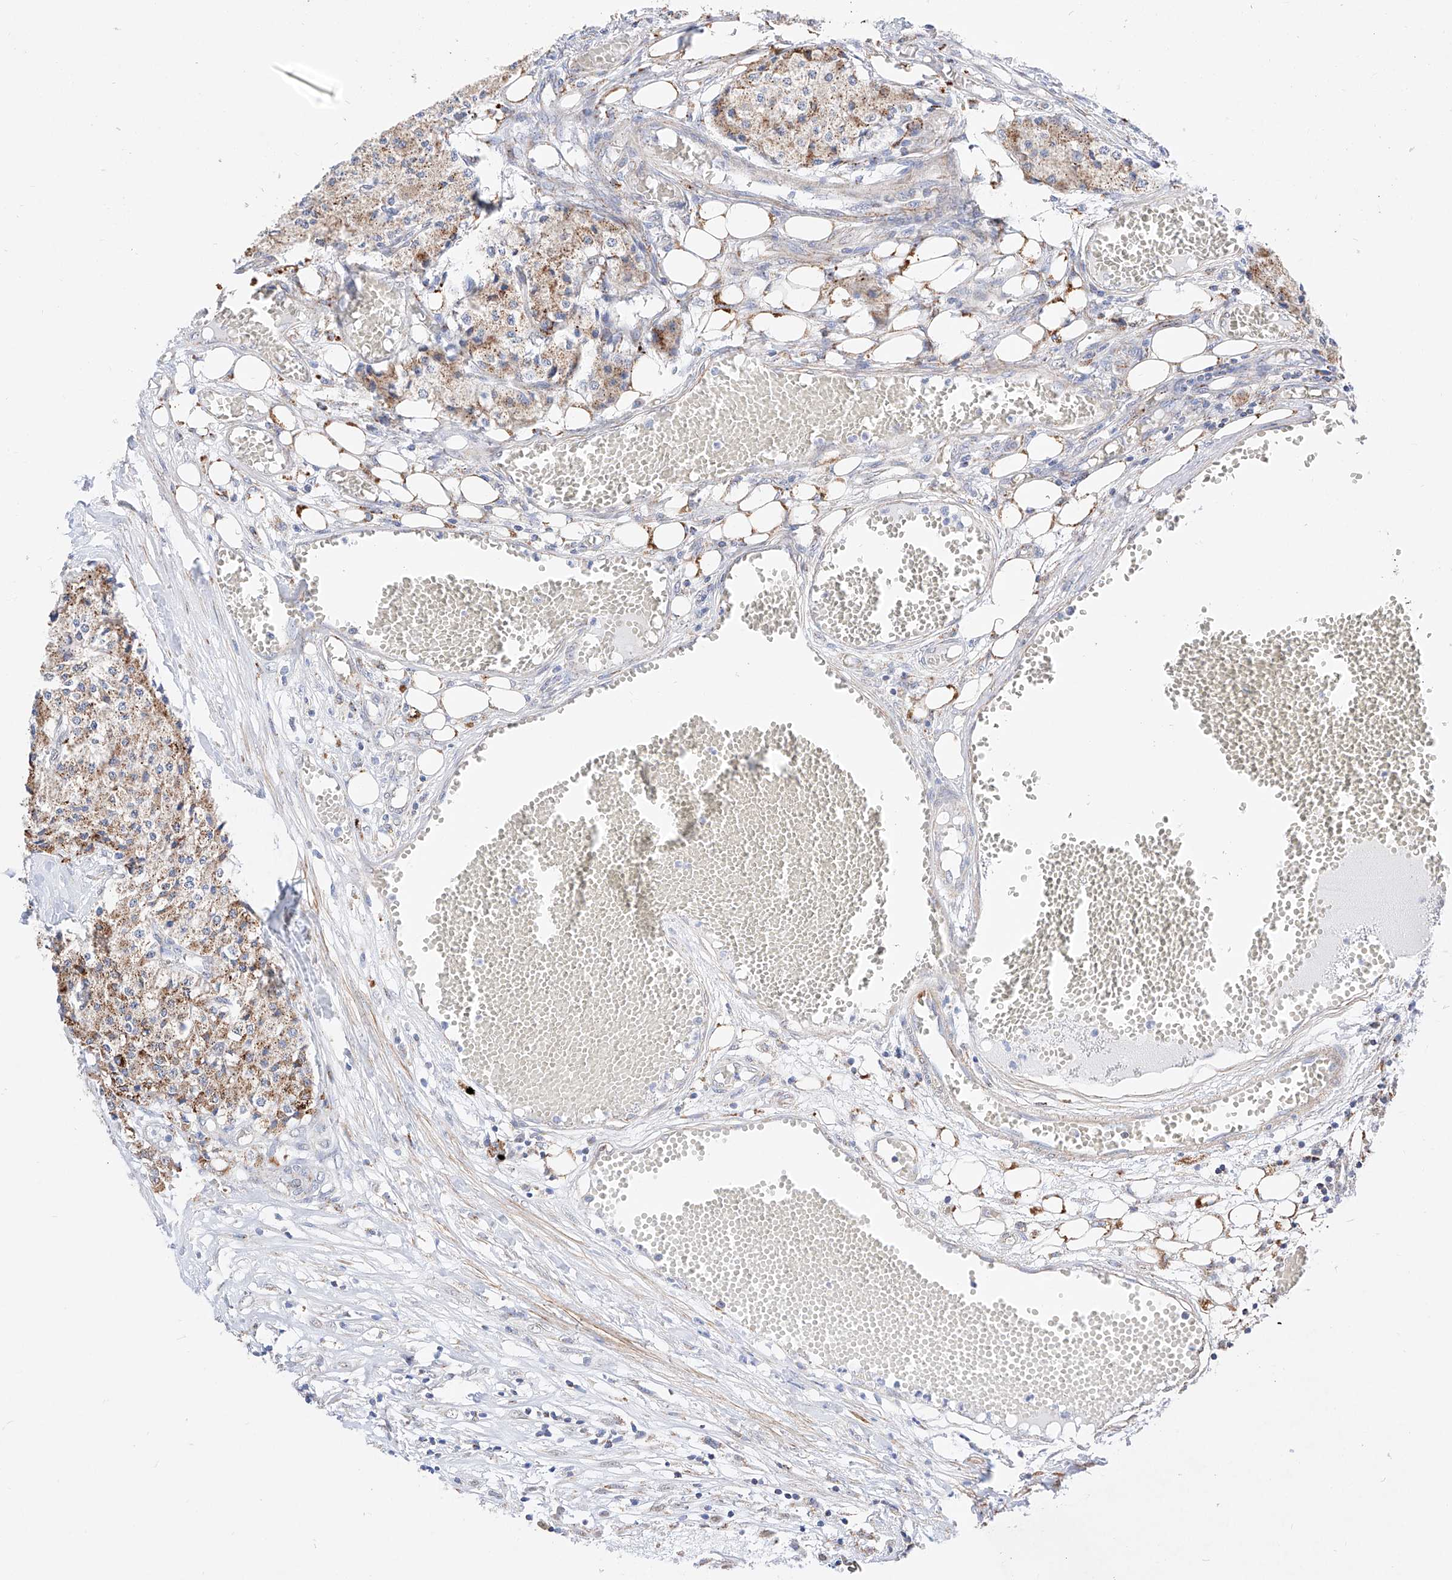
{"staining": {"intensity": "weak", "quantity": "25%-75%", "location": "cytoplasmic/membranous"}, "tissue": "carcinoid", "cell_type": "Tumor cells", "image_type": "cancer", "snomed": [{"axis": "morphology", "description": "Carcinoid, malignant, NOS"}, {"axis": "topography", "description": "Colon"}], "caption": "A brown stain highlights weak cytoplasmic/membranous positivity of a protein in human carcinoid tumor cells.", "gene": "C6orf62", "patient": {"sex": "female", "age": 52}}